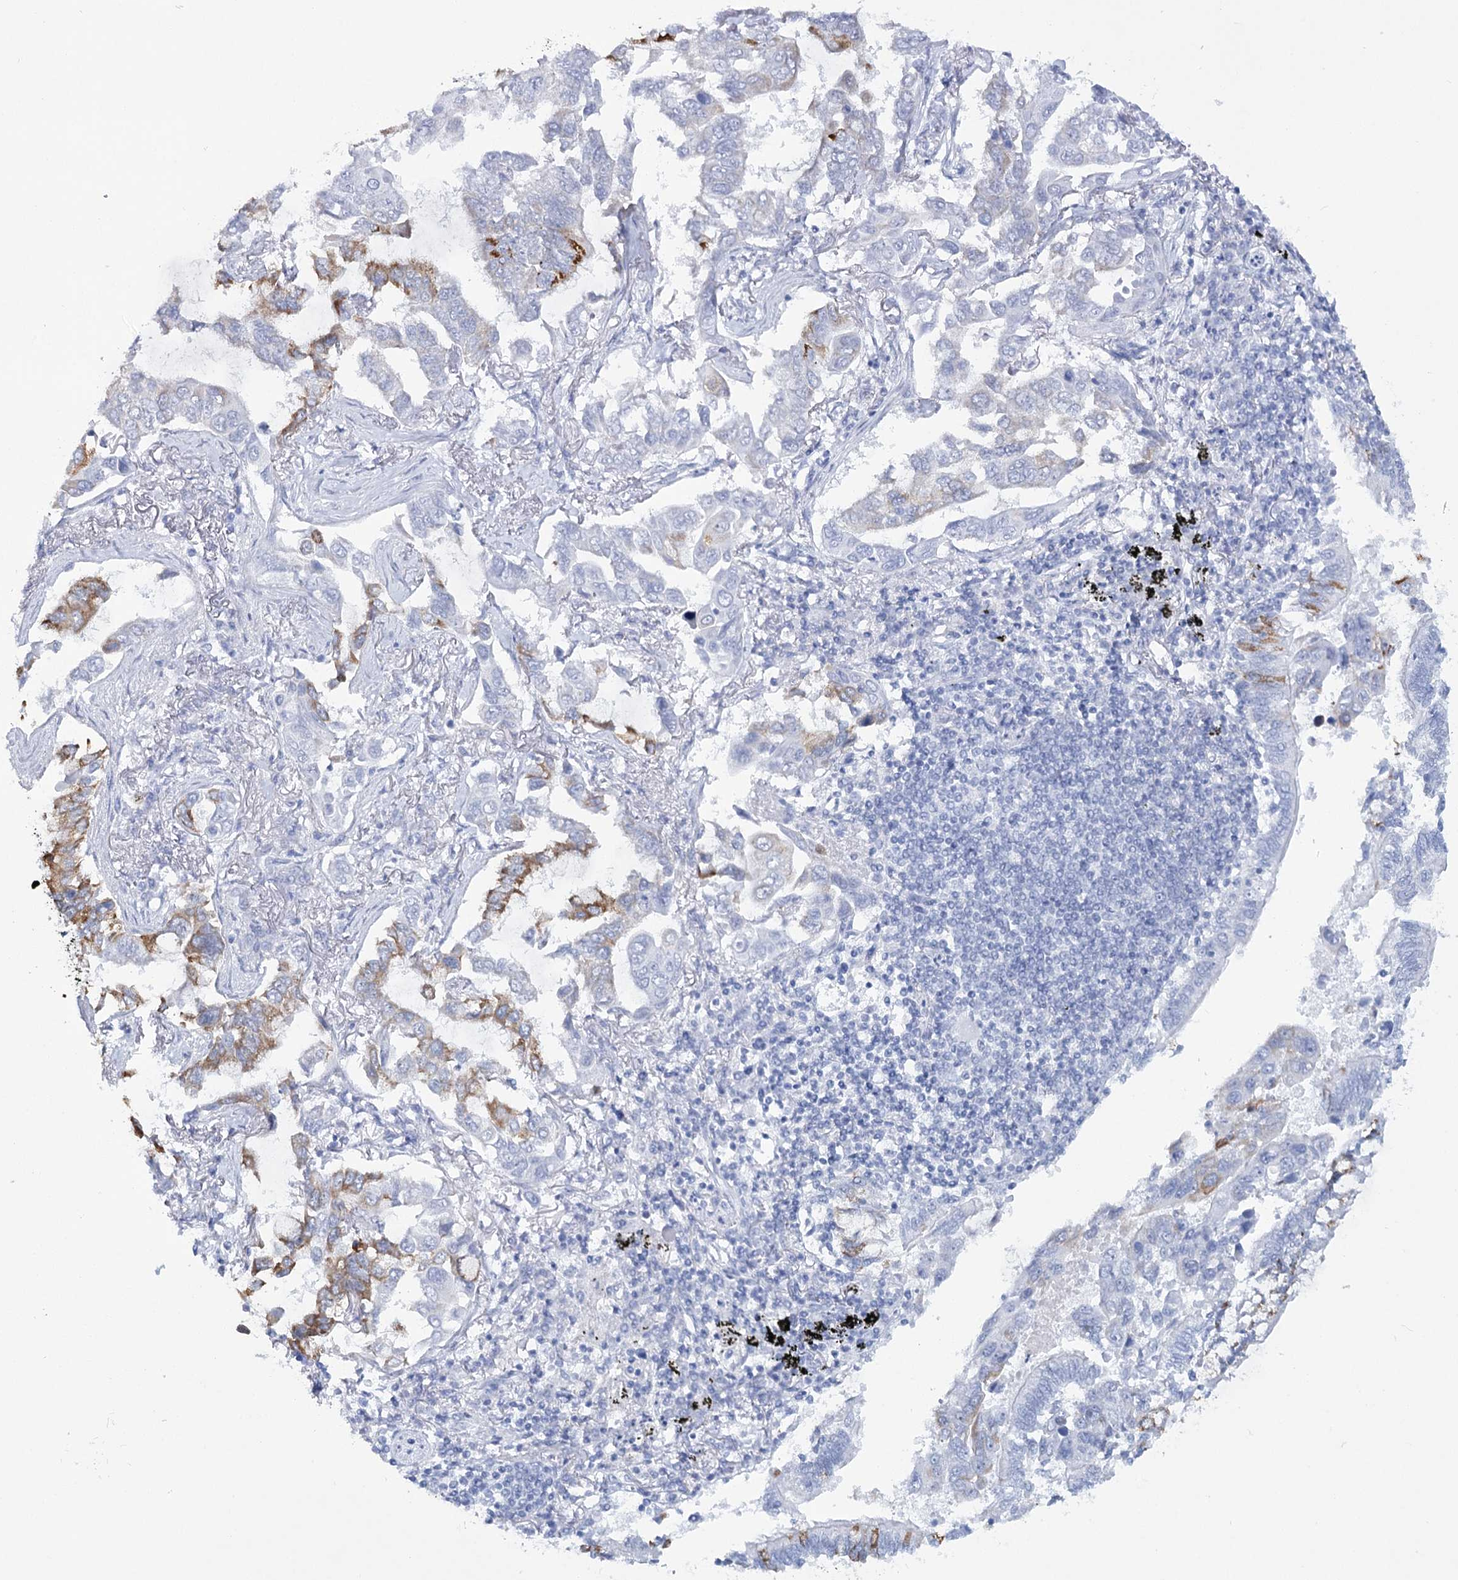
{"staining": {"intensity": "moderate", "quantity": "<25%", "location": "cytoplasmic/membranous"}, "tissue": "lung cancer", "cell_type": "Tumor cells", "image_type": "cancer", "snomed": [{"axis": "morphology", "description": "Adenocarcinoma, NOS"}, {"axis": "topography", "description": "Lung"}], "caption": "A high-resolution image shows immunohistochemistry (IHC) staining of adenocarcinoma (lung), which displays moderate cytoplasmic/membranous staining in approximately <25% of tumor cells.", "gene": "RNF186", "patient": {"sex": "male", "age": 64}}